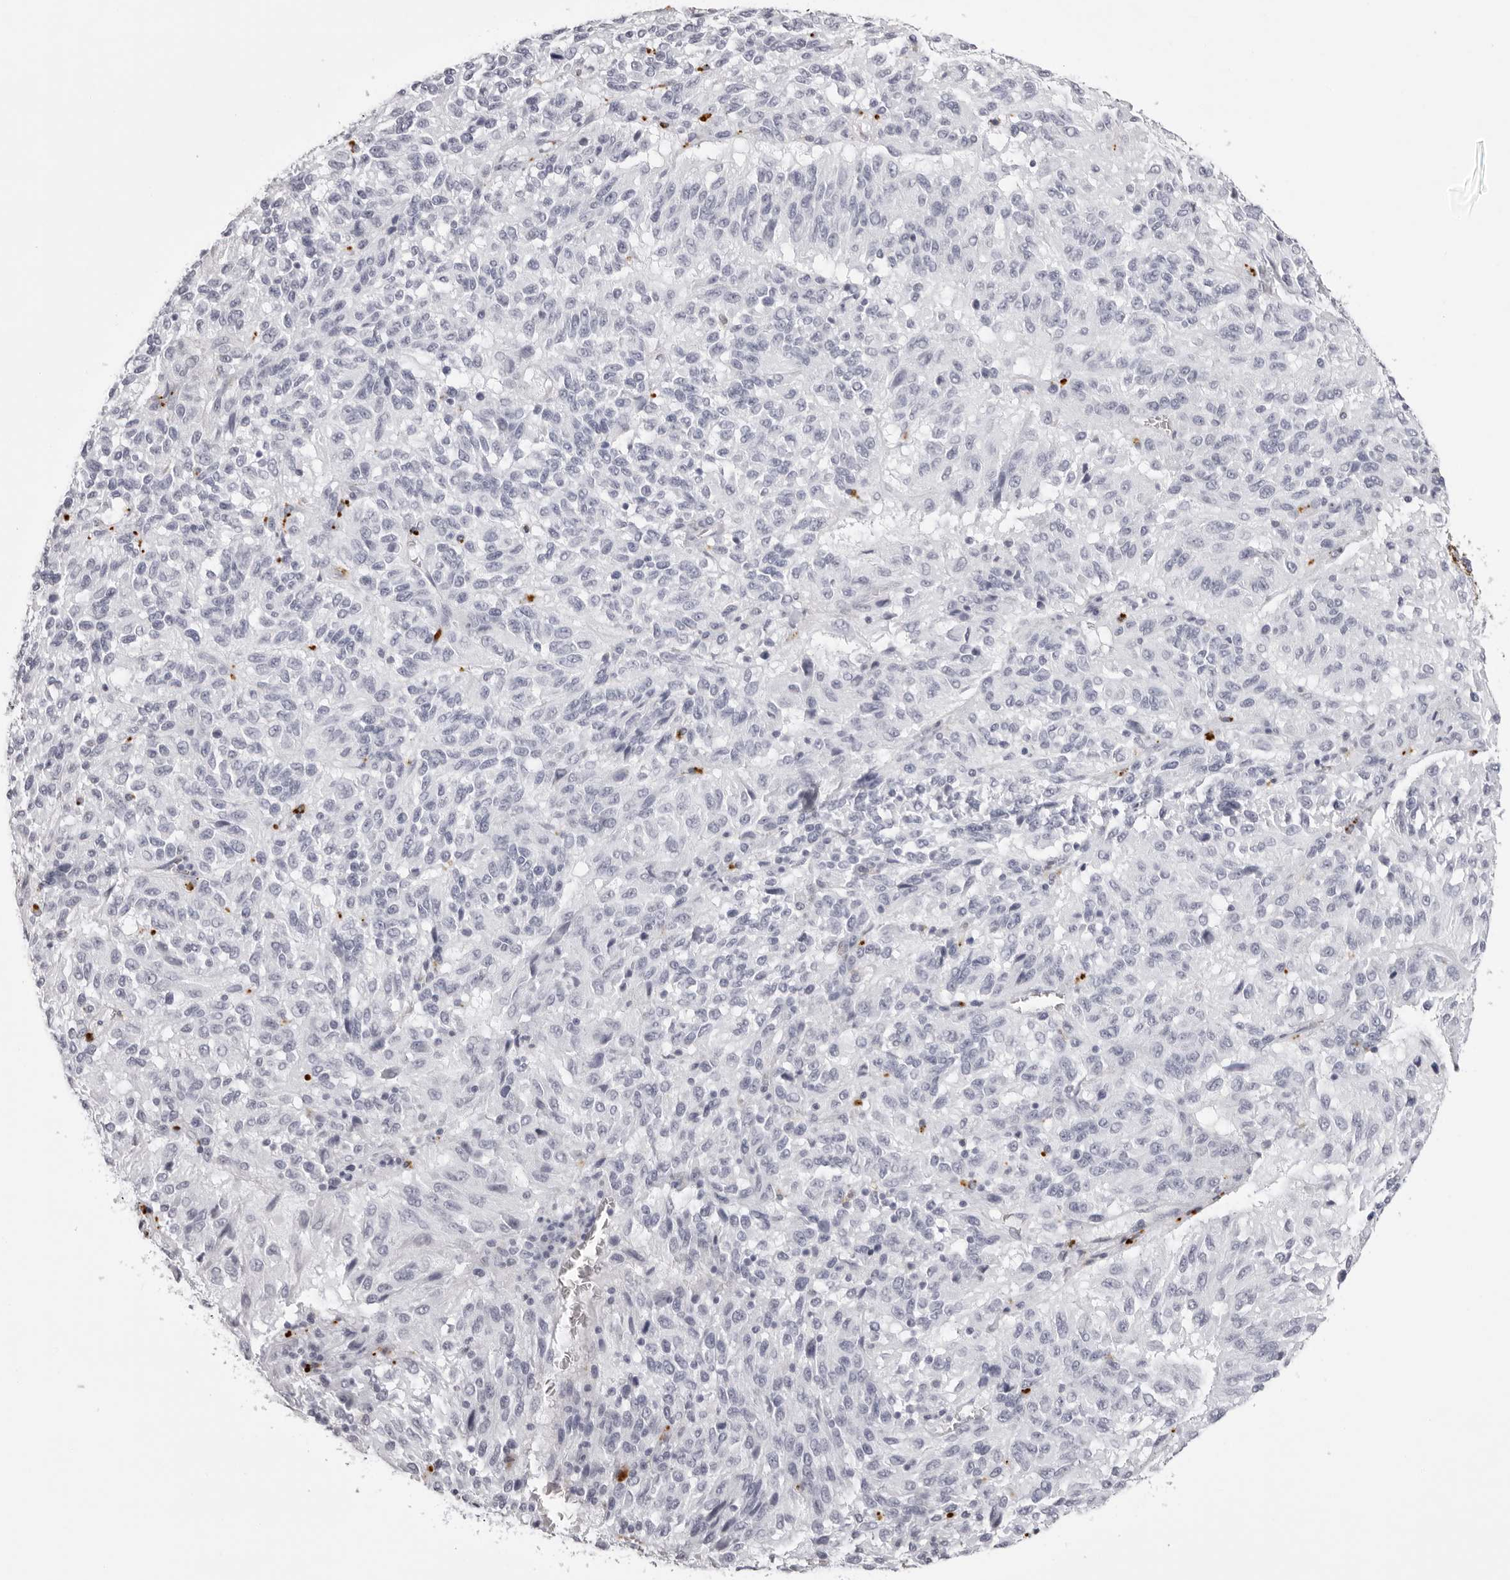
{"staining": {"intensity": "negative", "quantity": "none", "location": "none"}, "tissue": "melanoma", "cell_type": "Tumor cells", "image_type": "cancer", "snomed": [{"axis": "morphology", "description": "Malignant melanoma, Metastatic site"}, {"axis": "topography", "description": "Lung"}], "caption": "The histopathology image displays no staining of tumor cells in malignant melanoma (metastatic site).", "gene": "RHO", "patient": {"sex": "male", "age": 64}}